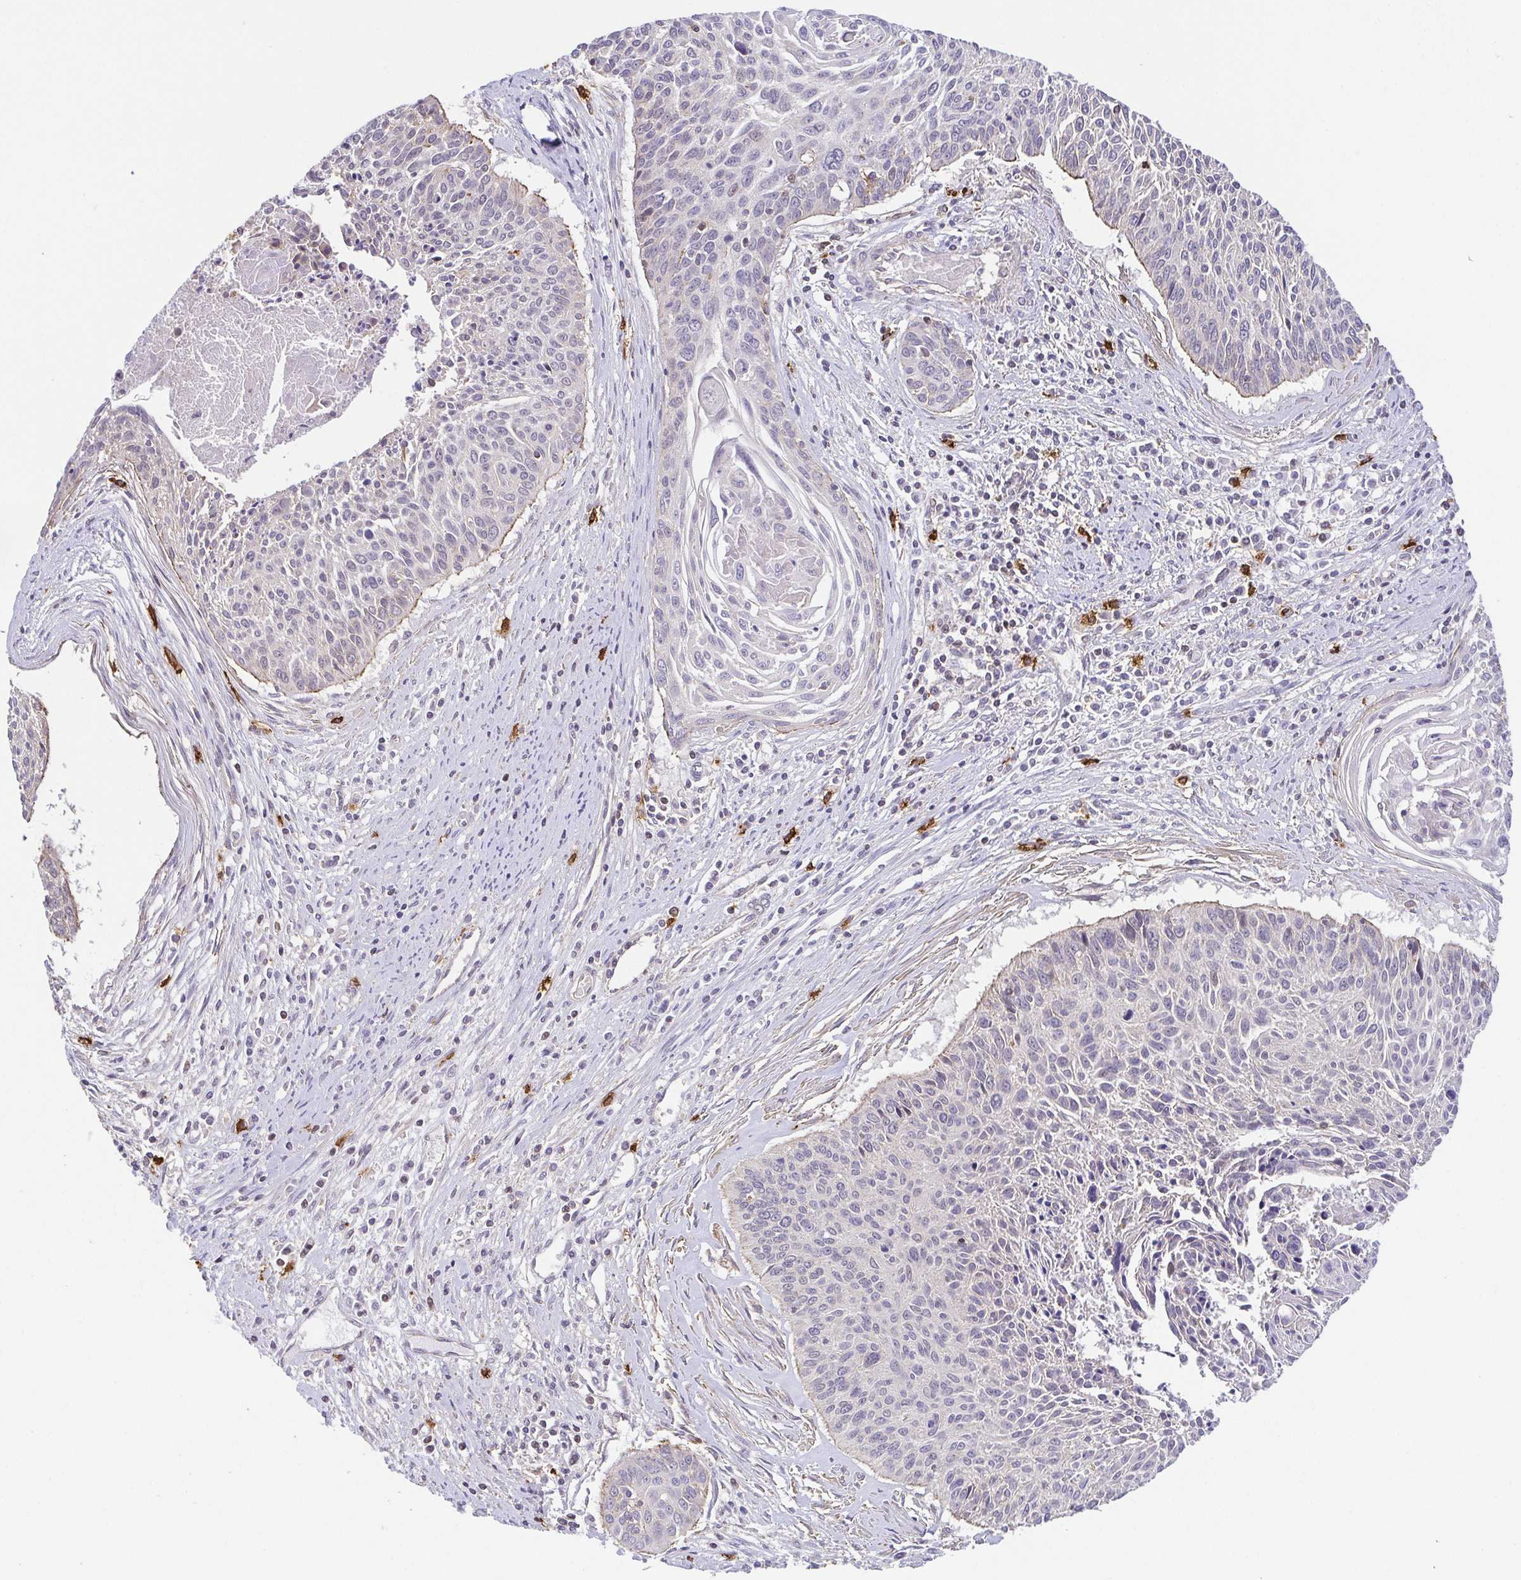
{"staining": {"intensity": "negative", "quantity": "none", "location": "none"}, "tissue": "cervical cancer", "cell_type": "Tumor cells", "image_type": "cancer", "snomed": [{"axis": "morphology", "description": "Squamous cell carcinoma, NOS"}, {"axis": "topography", "description": "Cervix"}], "caption": "High magnification brightfield microscopy of cervical cancer stained with DAB (3,3'-diaminobenzidine) (brown) and counterstained with hematoxylin (blue): tumor cells show no significant staining. (IHC, brightfield microscopy, high magnification).", "gene": "PREPL", "patient": {"sex": "female", "age": 55}}